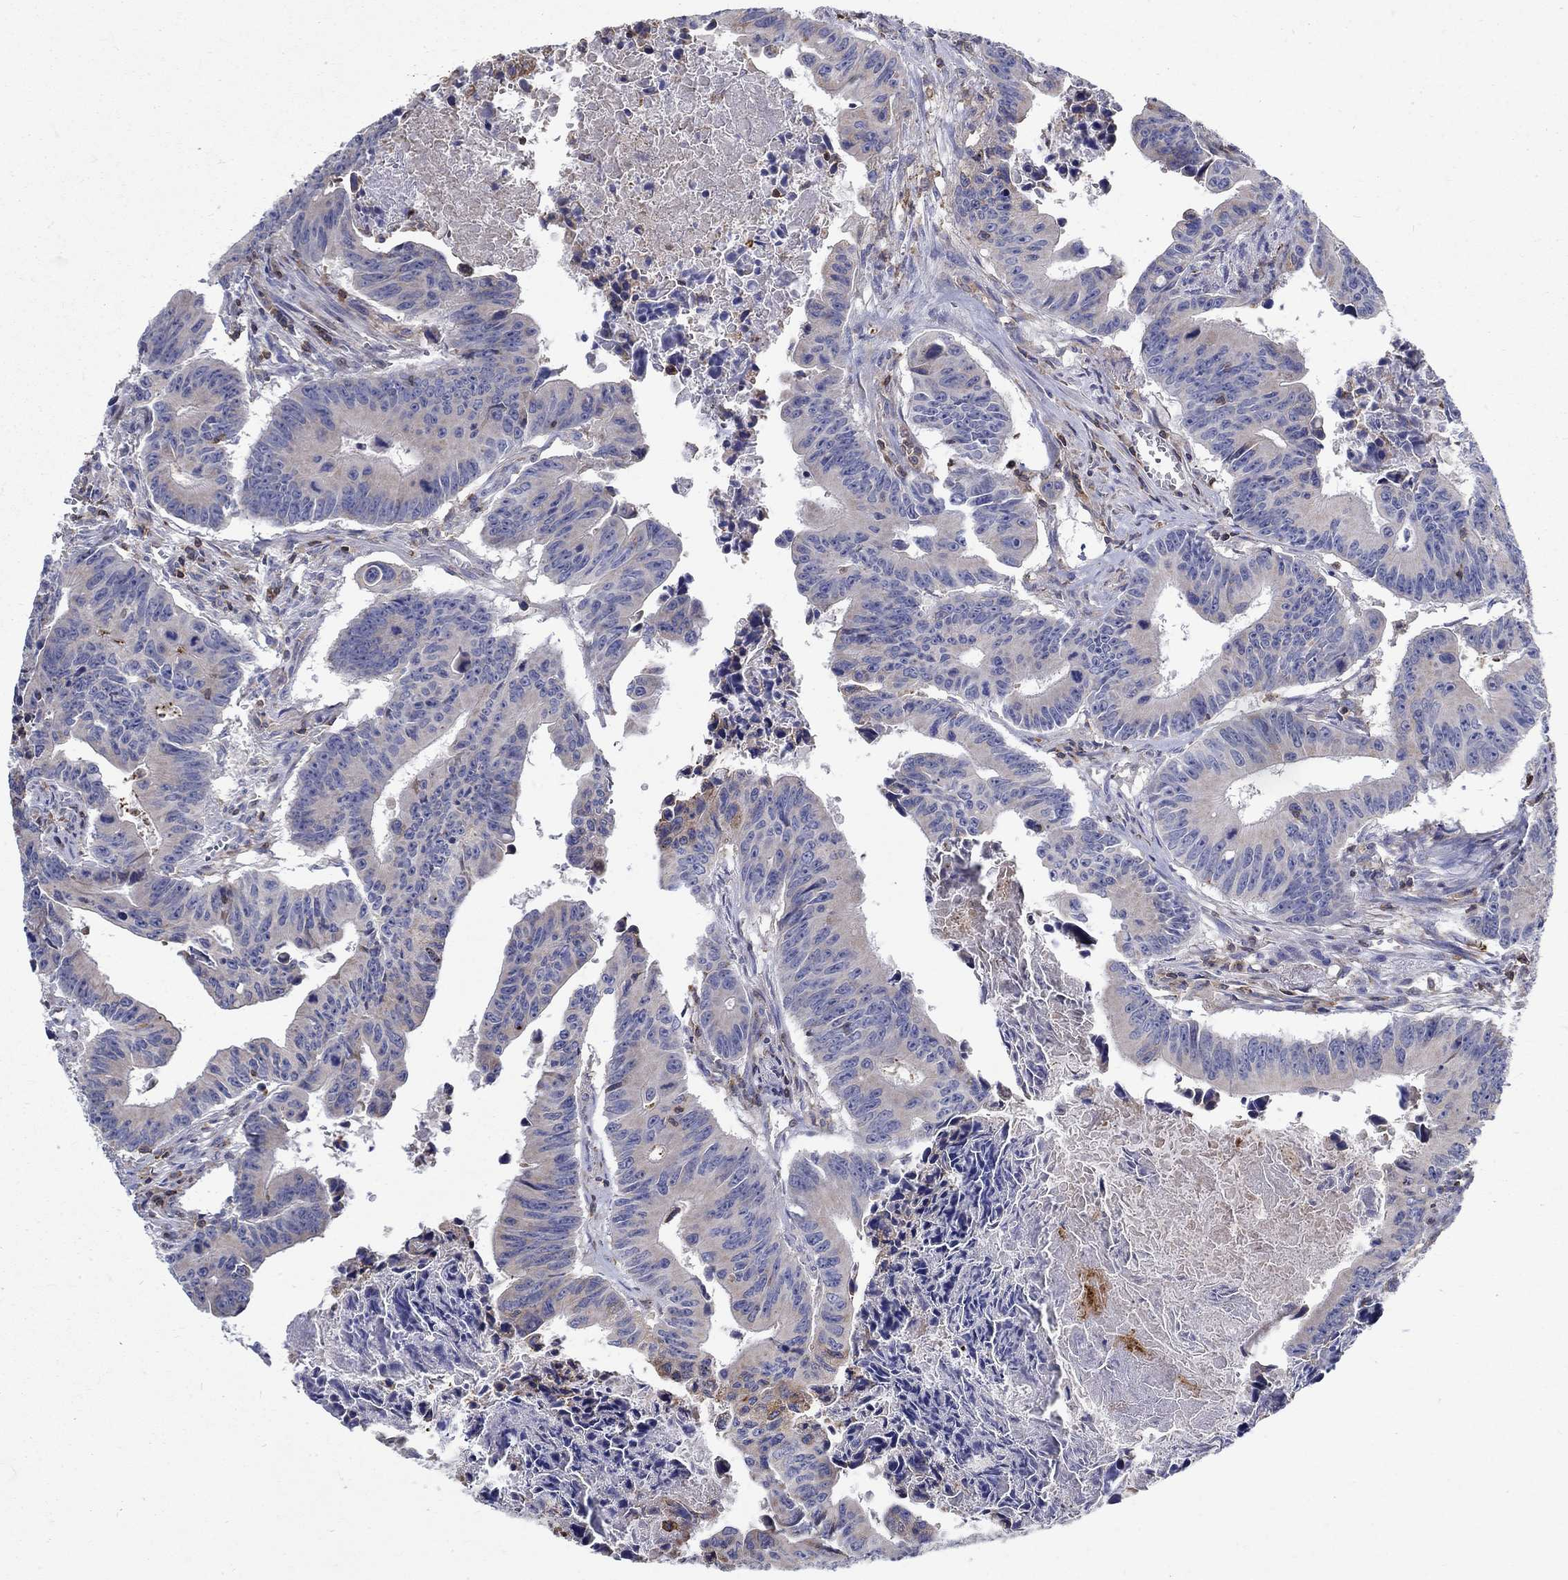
{"staining": {"intensity": "weak", "quantity": "<25%", "location": "cytoplasmic/membranous"}, "tissue": "colorectal cancer", "cell_type": "Tumor cells", "image_type": "cancer", "snomed": [{"axis": "morphology", "description": "Adenocarcinoma, NOS"}, {"axis": "topography", "description": "Colon"}], "caption": "This is an IHC photomicrograph of human colorectal cancer (adenocarcinoma). There is no staining in tumor cells.", "gene": "AGAP2", "patient": {"sex": "female", "age": 87}}